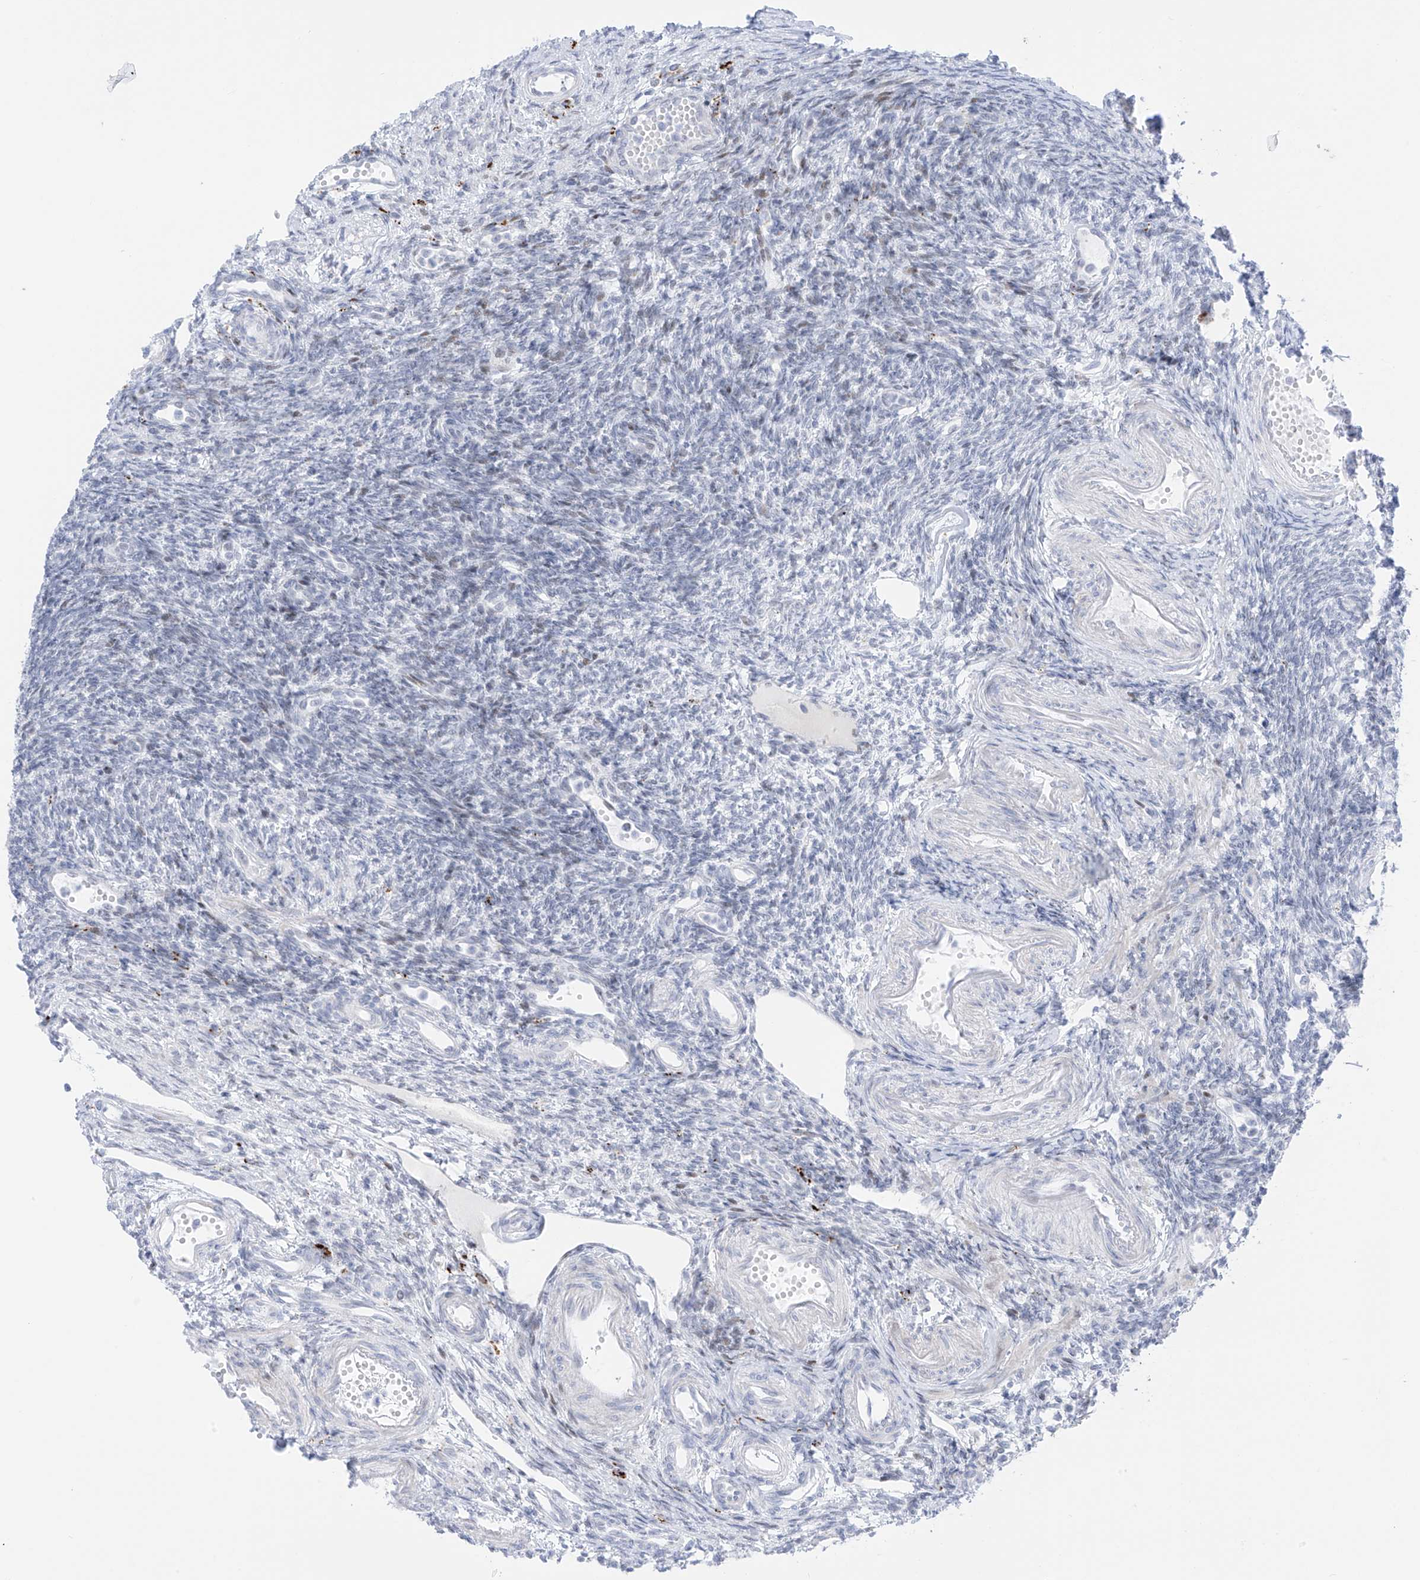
{"staining": {"intensity": "negative", "quantity": "none", "location": "none"}, "tissue": "ovary", "cell_type": "Ovarian stroma cells", "image_type": "normal", "snomed": [{"axis": "morphology", "description": "Normal tissue, NOS"}, {"axis": "morphology", "description": "Cyst, NOS"}, {"axis": "topography", "description": "Ovary"}], "caption": "Immunohistochemical staining of benign ovary displays no significant staining in ovarian stroma cells.", "gene": "PSPH", "patient": {"sex": "female", "age": 33}}